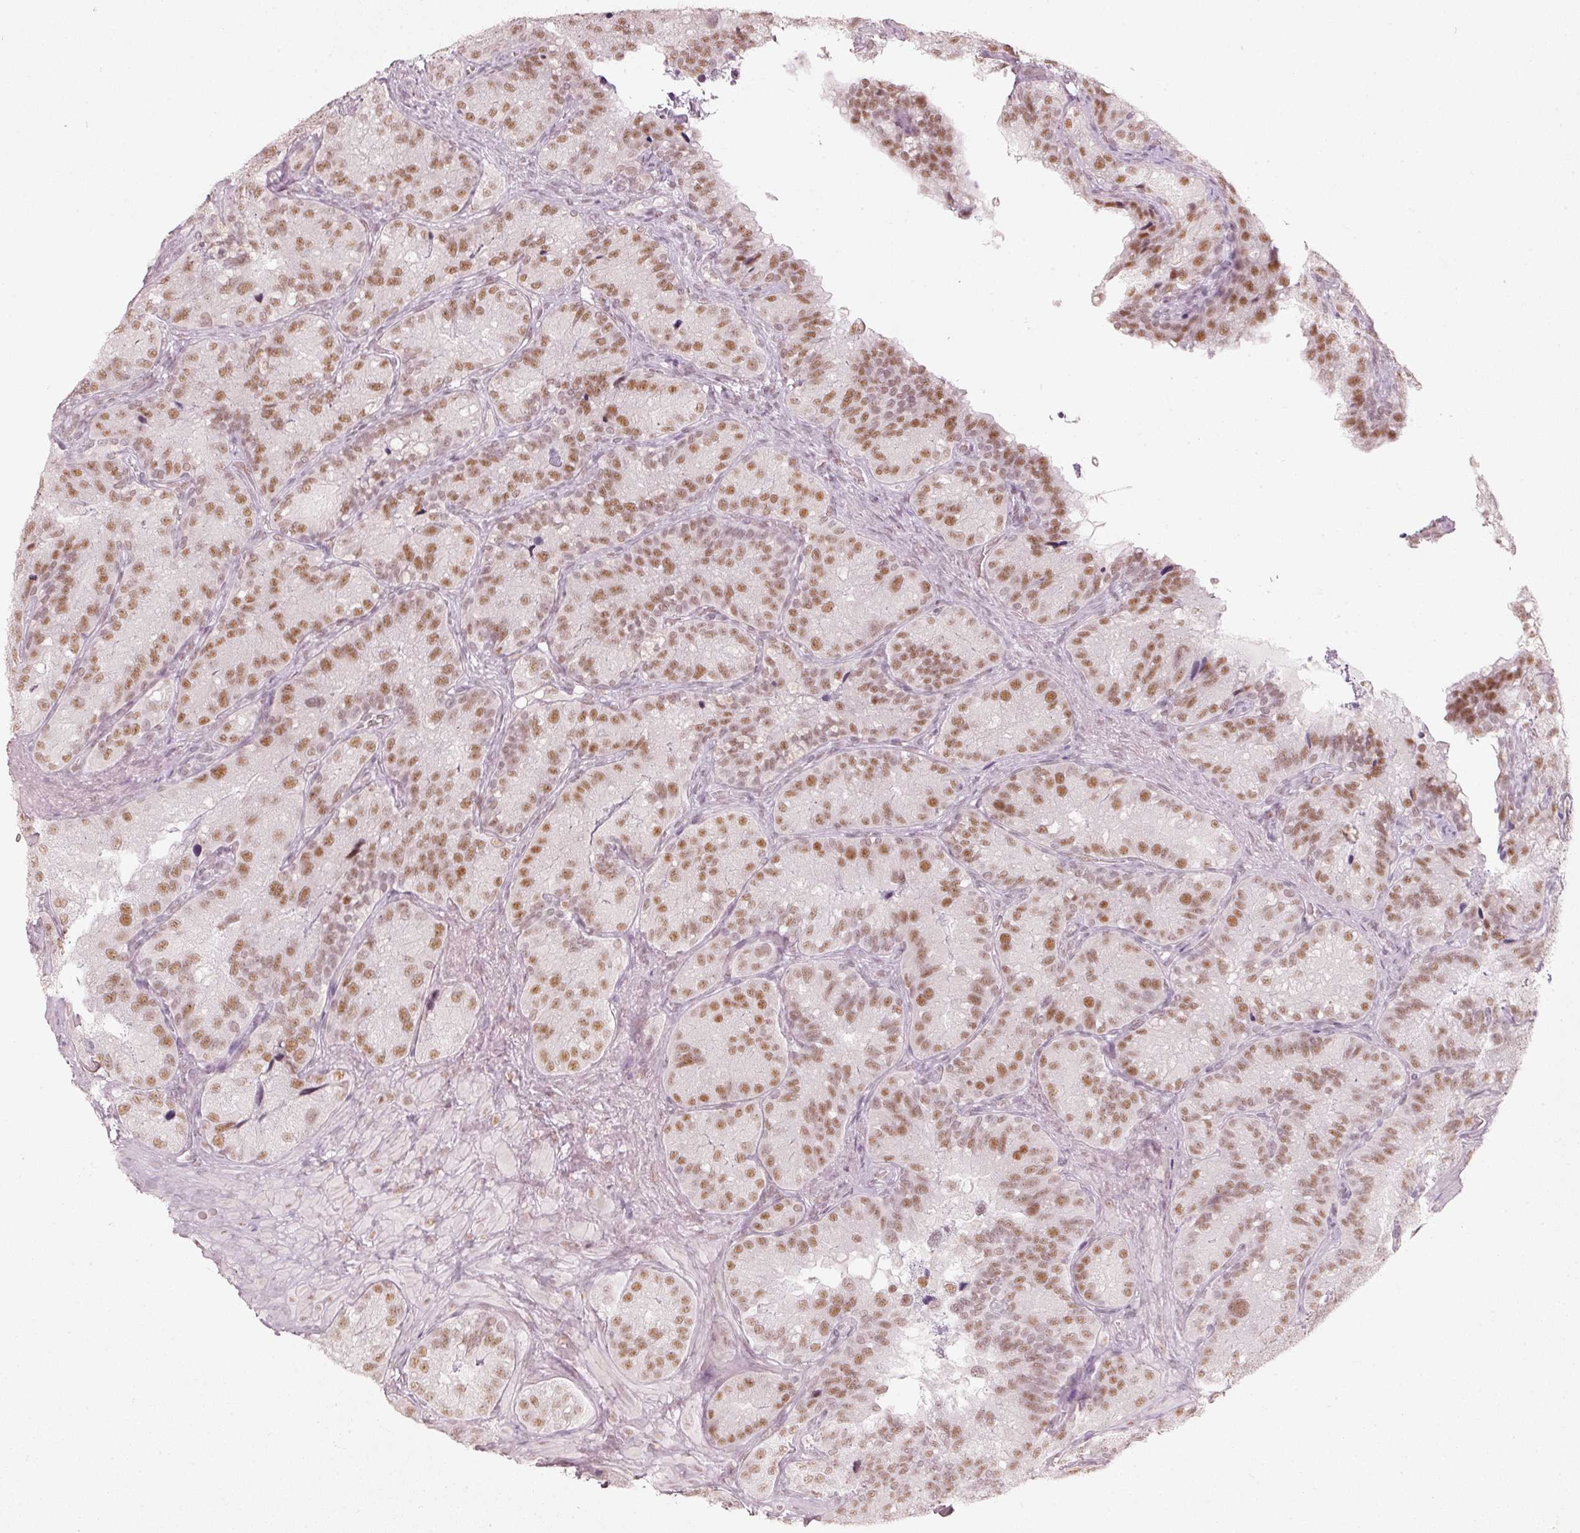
{"staining": {"intensity": "moderate", "quantity": ">75%", "location": "nuclear"}, "tissue": "seminal vesicle", "cell_type": "Glandular cells", "image_type": "normal", "snomed": [{"axis": "morphology", "description": "Normal tissue, NOS"}, {"axis": "topography", "description": "Seminal veicle"}], "caption": "Immunohistochemical staining of normal seminal vesicle displays >75% levels of moderate nuclear protein positivity in about >75% of glandular cells.", "gene": "PPP1R10", "patient": {"sex": "male", "age": 69}}